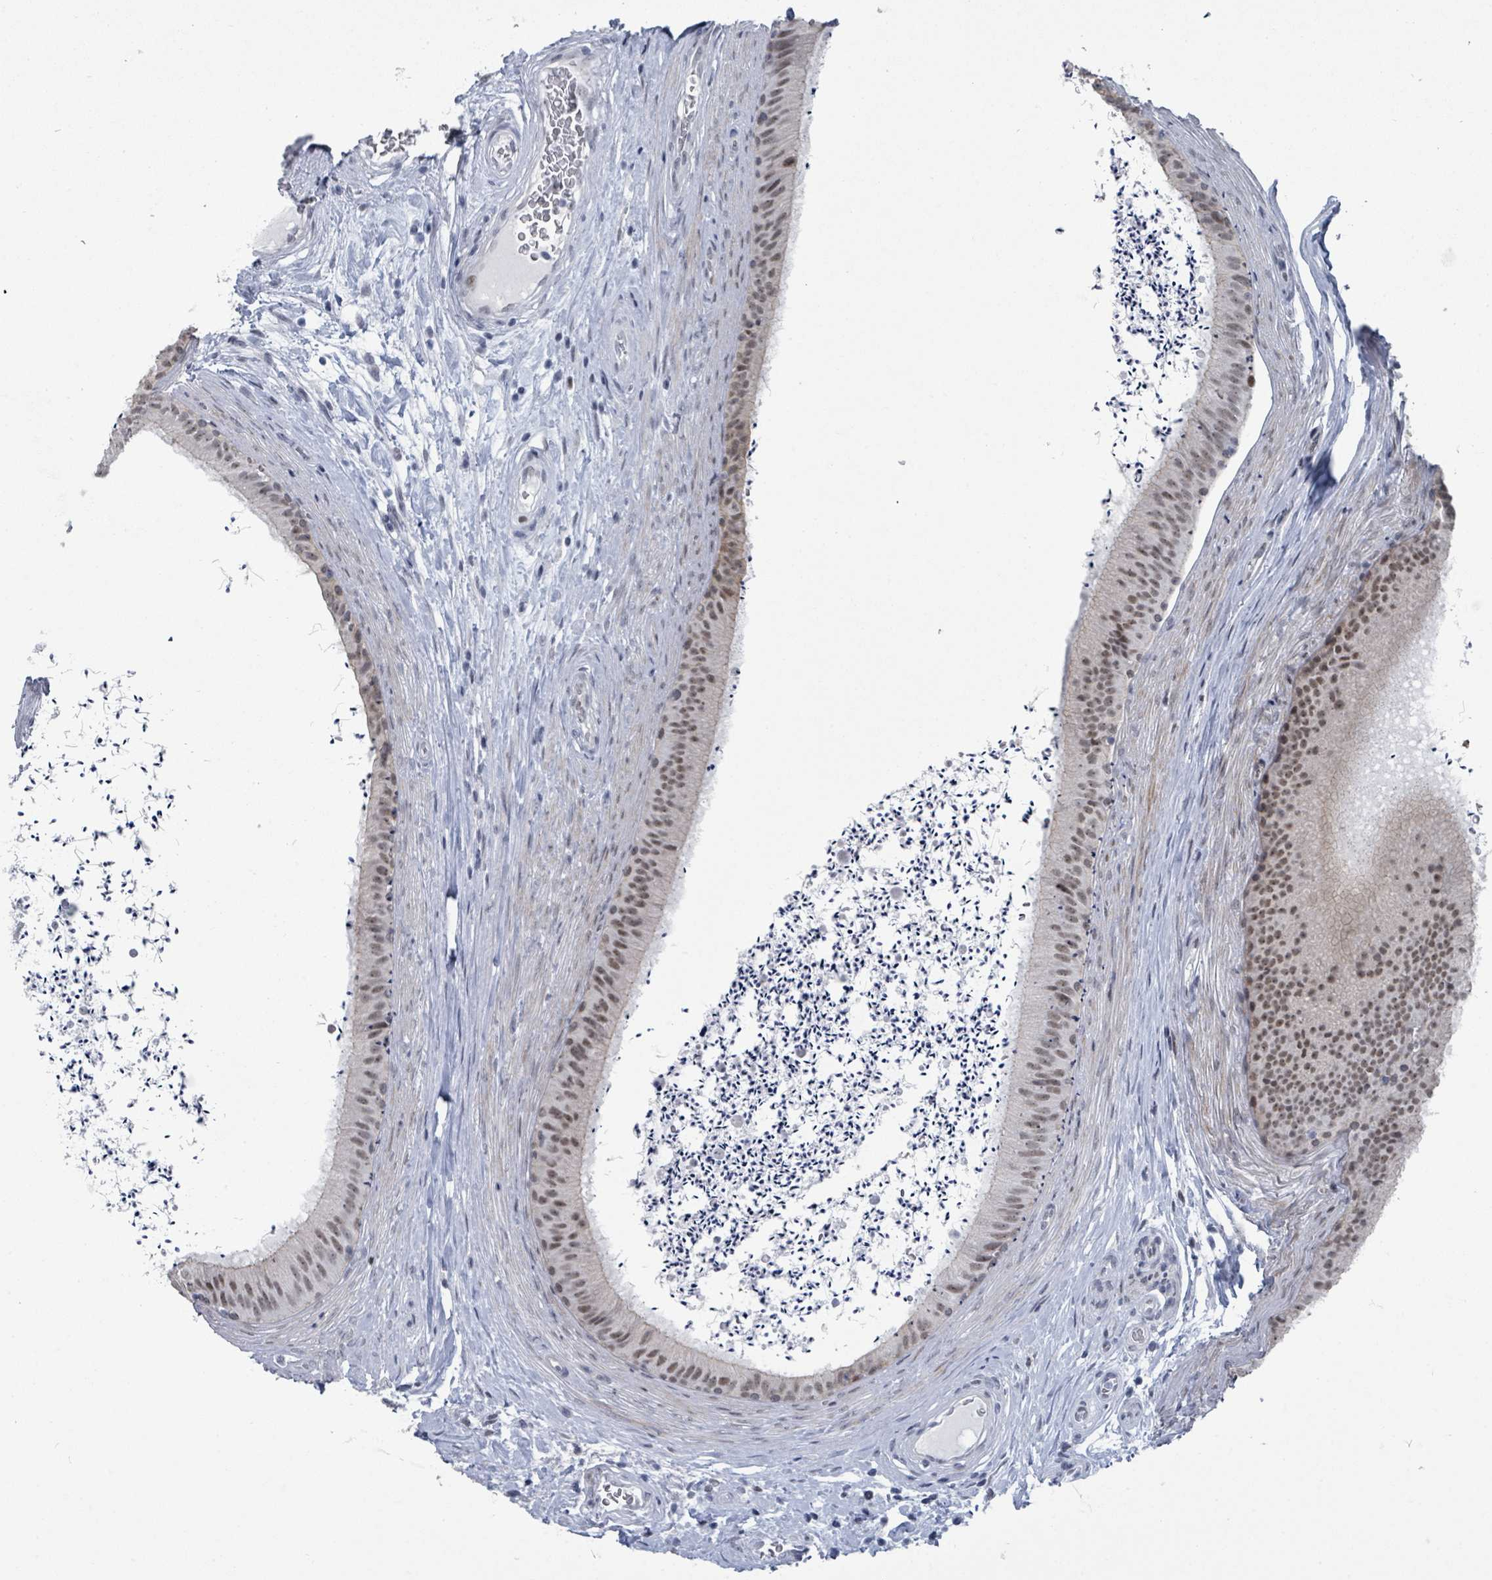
{"staining": {"intensity": "moderate", "quantity": "25%-75%", "location": "nuclear"}, "tissue": "epididymis", "cell_type": "Glandular cells", "image_type": "normal", "snomed": [{"axis": "morphology", "description": "Normal tissue, NOS"}, {"axis": "topography", "description": "Testis"}, {"axis": "topography", "description": "Epididymis"}], "caption": "Brown immunohistochemical staining in normal epididymis displays moderate nuclear staining in about 25%-75% of glandular cells. The protein is stained brown, and the nuclei are stained in blue (DAB IHC with brightfield microscopy, high magnification).", "gene": "CT45A10", "patient": {"sex": "male", "age": 41}}